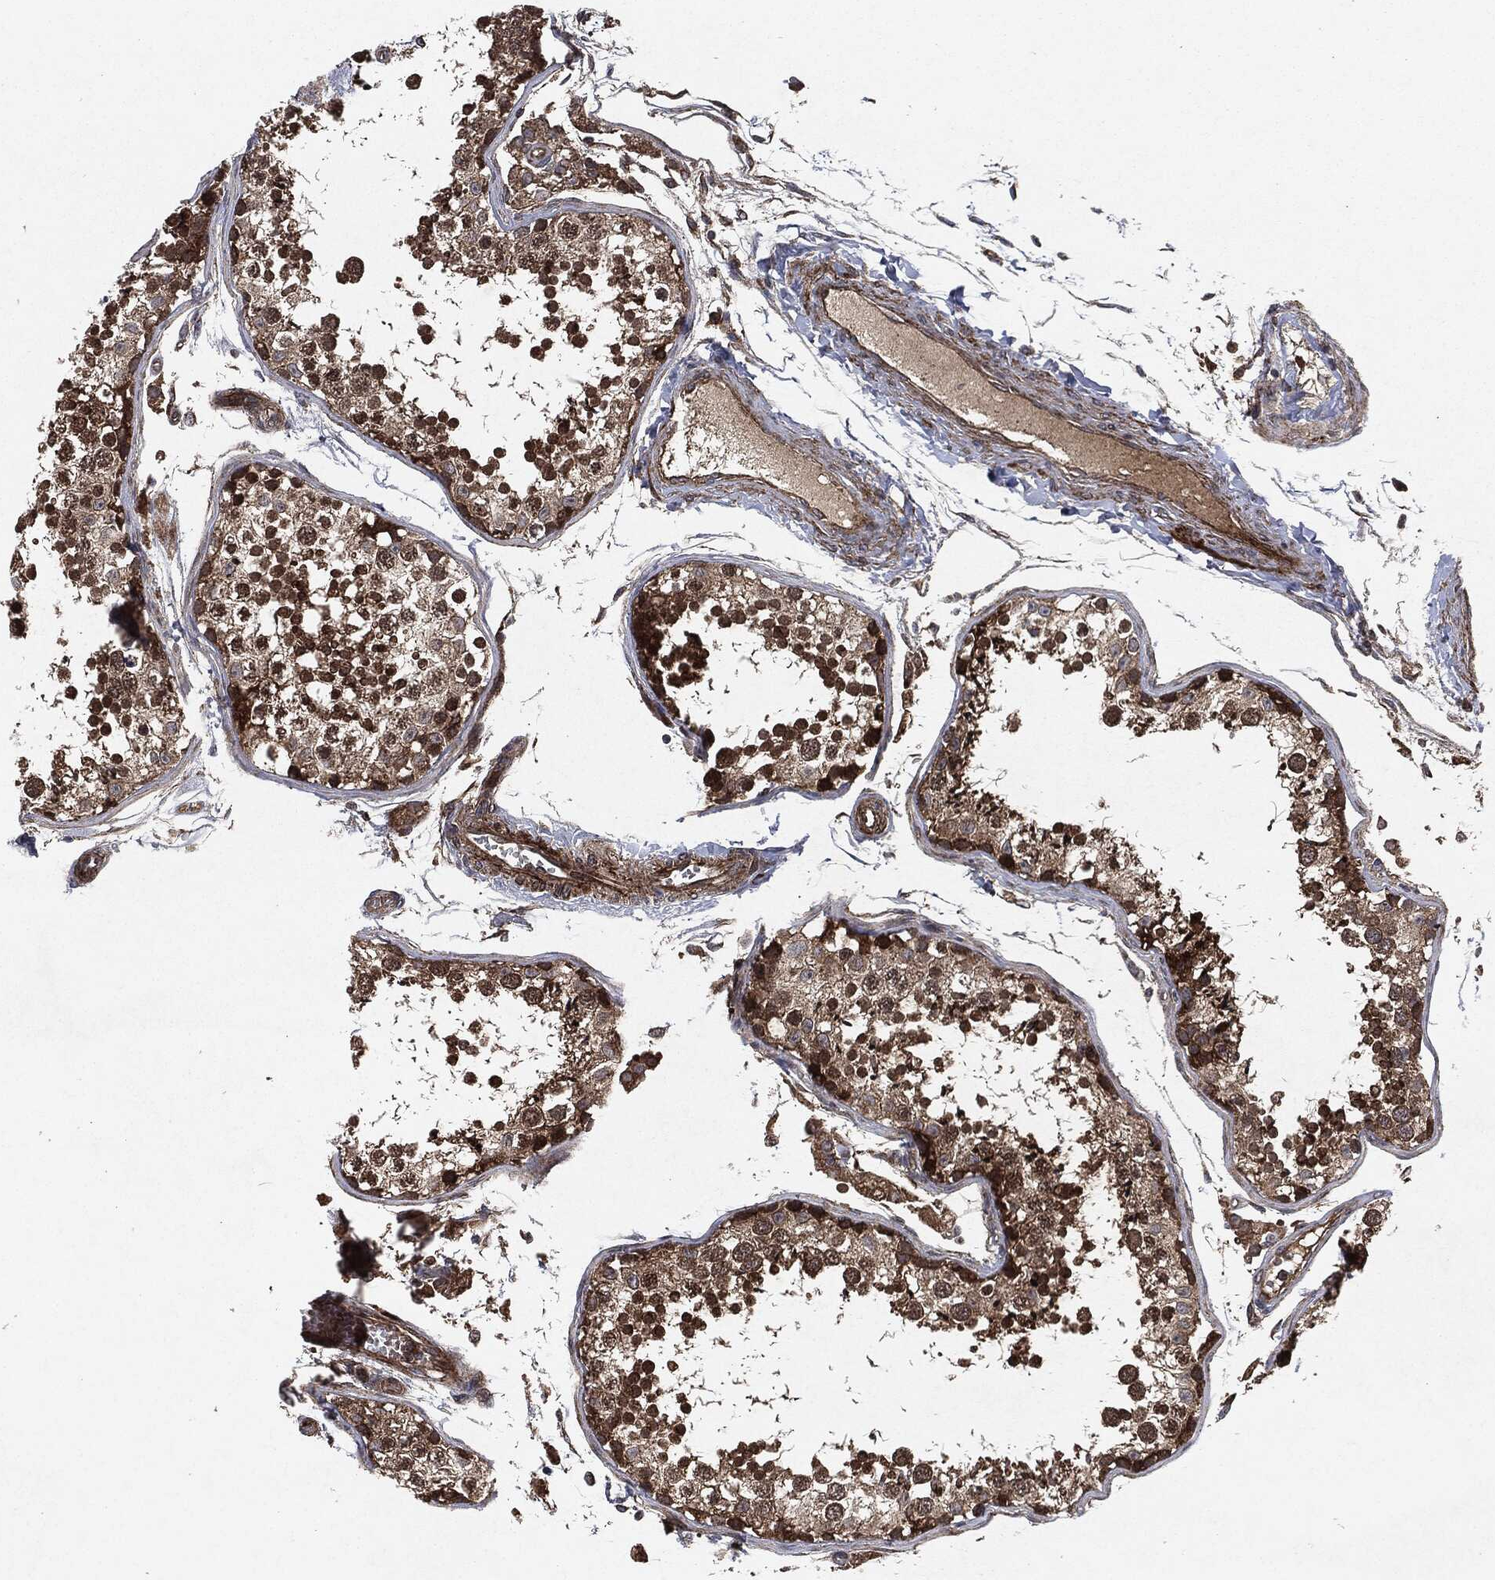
{"staining": {"intensity": "strong", "quantity": "25%-75%", "location": "cytoplasmic/membranous,nuclear"}, "tissue": "testis", "cell_type": "Cells in seminiferous ducts", "image_type": "normal", "snomed": [{"axis": "morphology", "description": "Normal tissue, NOS"}, {"axis": "topography", "description": "Testis"}], "caption": "Protein analysis of unremarkable testis shows strong cytoplasmic/membranous,nuclear staining in approximately 25%-75% of cells in seminiferous ducts. The staining is performed using DAB (3,3'-diaminobenzidine) brown chromogen to label protein expression. The nuclei are counter-stained blue using hematoxylin.", "gene": "RAF1", "patient": {"sex": "male", "age": 29}}